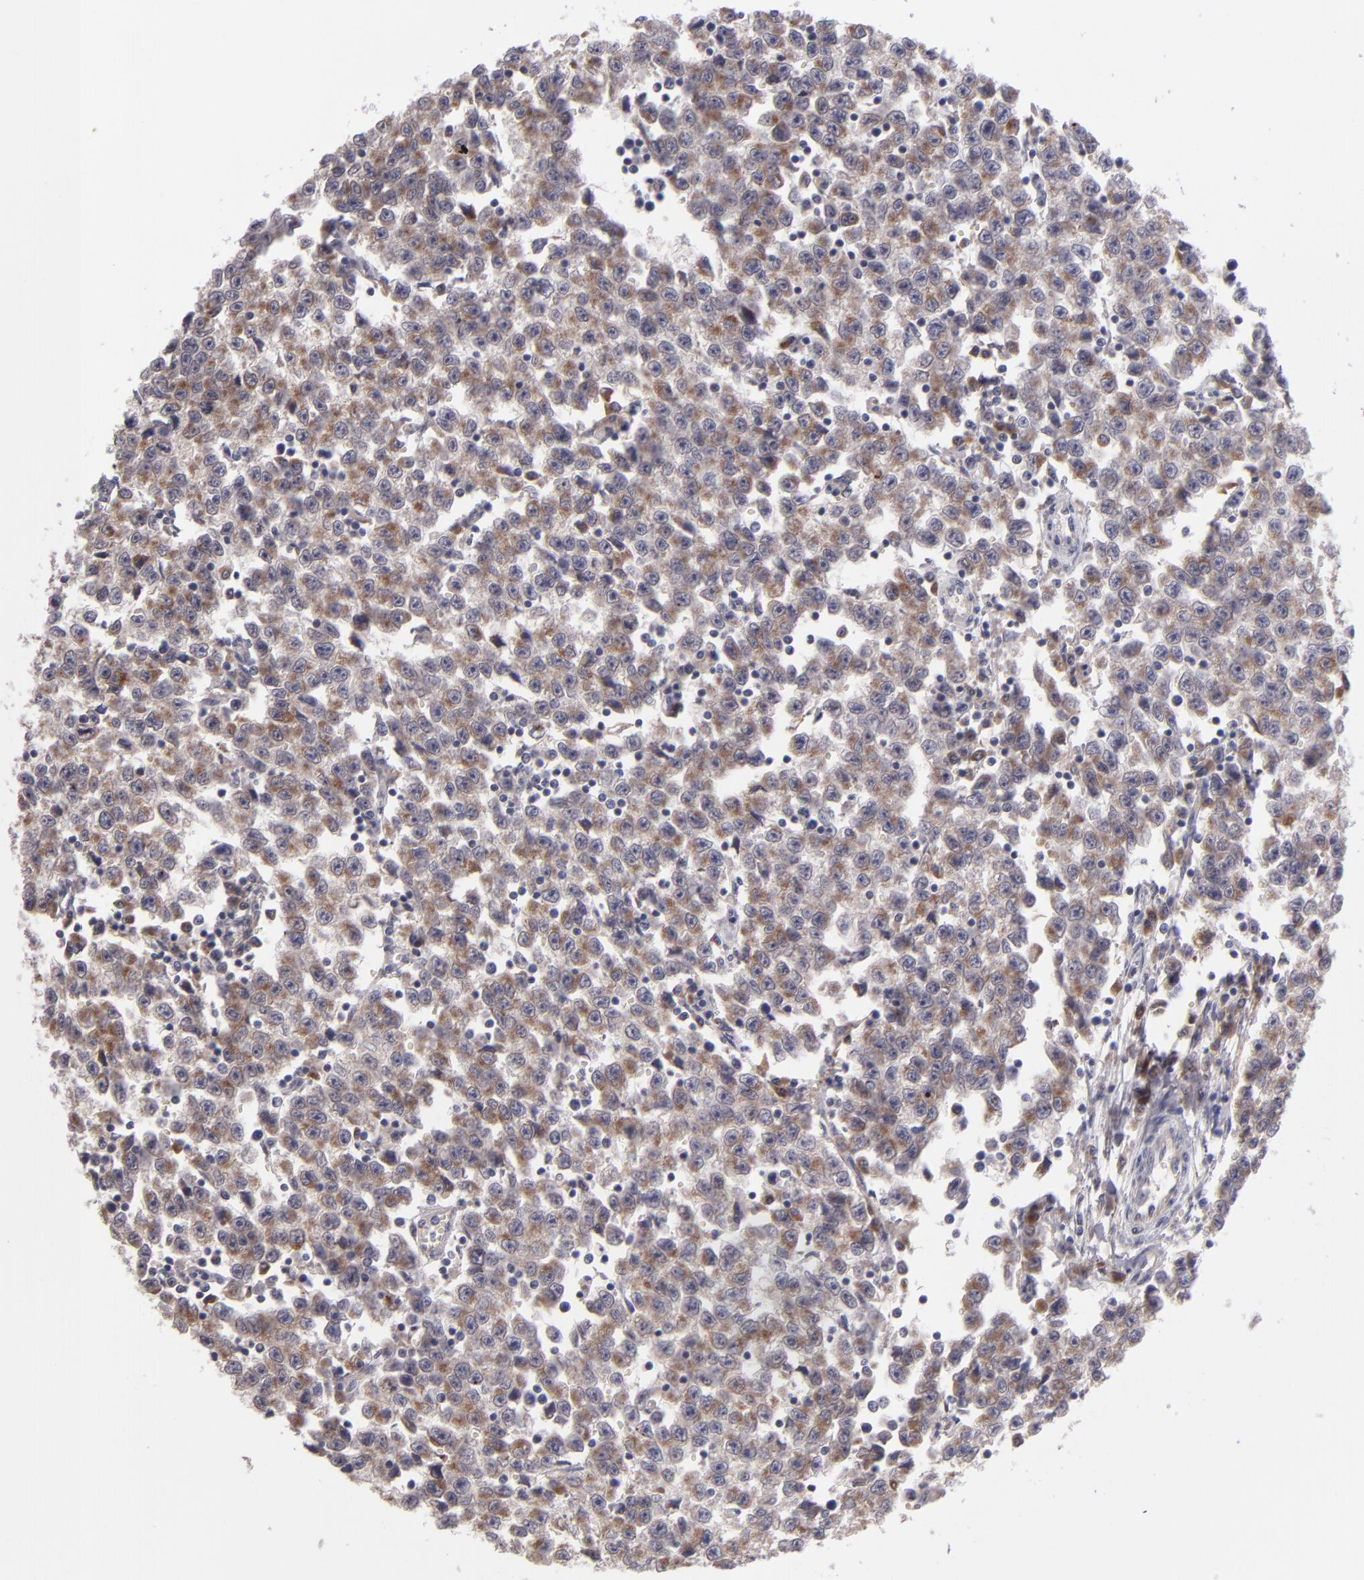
{"staining": {"intensity": "moderate", "quantity": ">75%", "location": "cytoplasmic/membranous"}, "tissue": "testis cancer", "cell_type": "Tumor cells", "image_type": "cancer", "snomed": [{"axis": "morphology", "description": "Seminoma, NOS"}, {"axis": "topography", "description": "Testis"}], "caption": "This photomicrograph exhibits immunohistochemistry (IHC) staining of testis cancer (seminoma), with medium moderate cytoplasmic/membranous expression in approximately >75% of tumor cells.", "gene": "IL12A", "patient": {"sex": "male", "age": 35}}